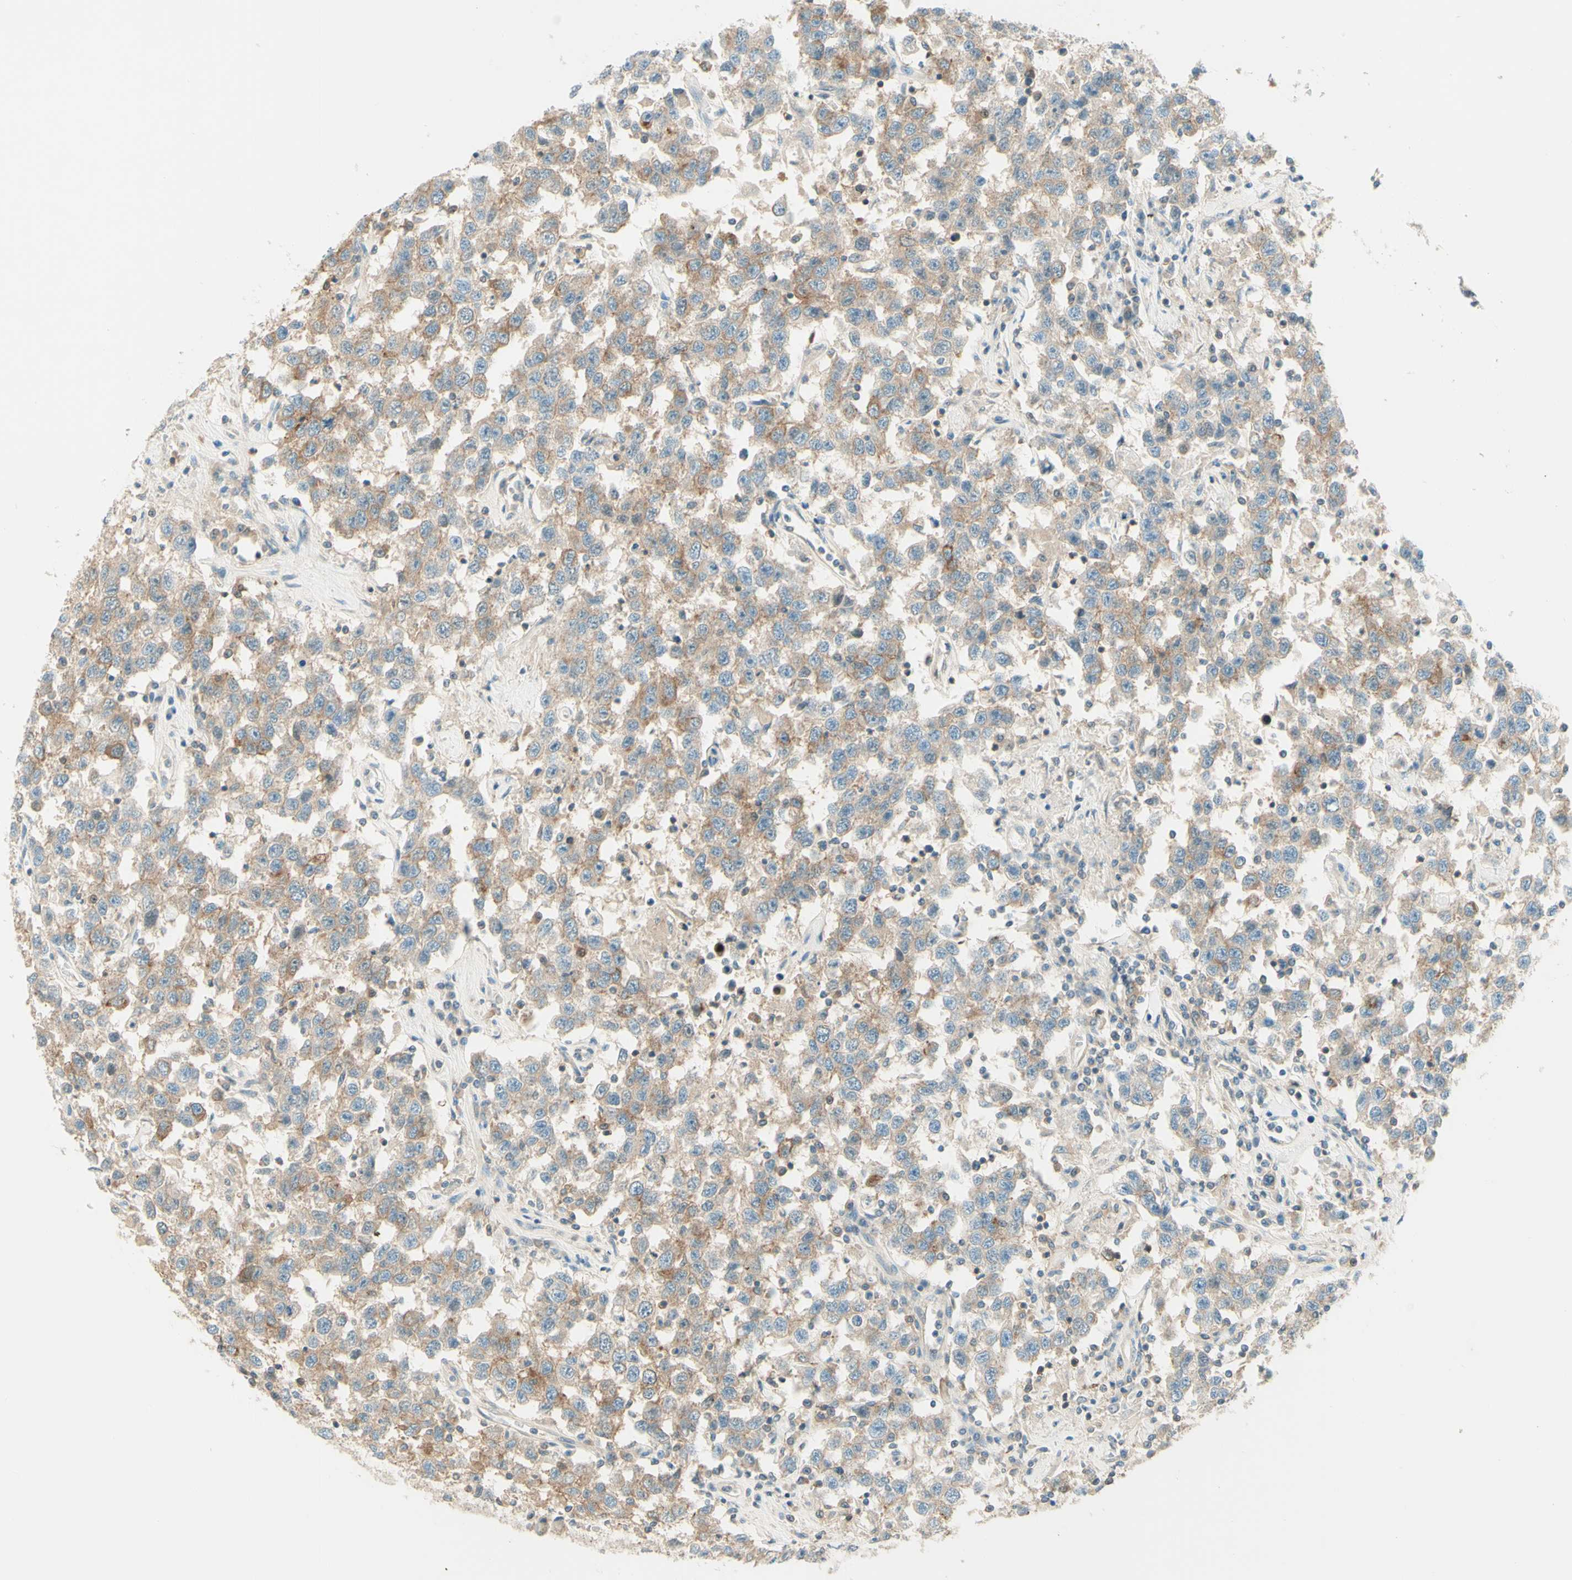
{"staining": {"intensity": "moderate", "quantity": ">75%", "location": "cytoplasmic/membranous"}, "tissue": "testis cancer", "cell_type": "Tumor cells", "image_type": "cancer", "snomed": [{"axis": "morphology", "description": "Seminoma, NOS"}, {"axis": "topography", "description": "Testis"}], "caption": "High-magnification brightfield microscopy of testis seminoma stained with DAB (3,3'-diaminobenzidine) (brown) and counterstained with hematoxylin (blue). tumor cells exhibit moderate cytoplasmic/membranous expression is seen in approximately>75% of cells. (IHC, brightfield microscopy, high magnification).", "gene": "PROM1", "patient": {"sex": "male", "age": 41}}